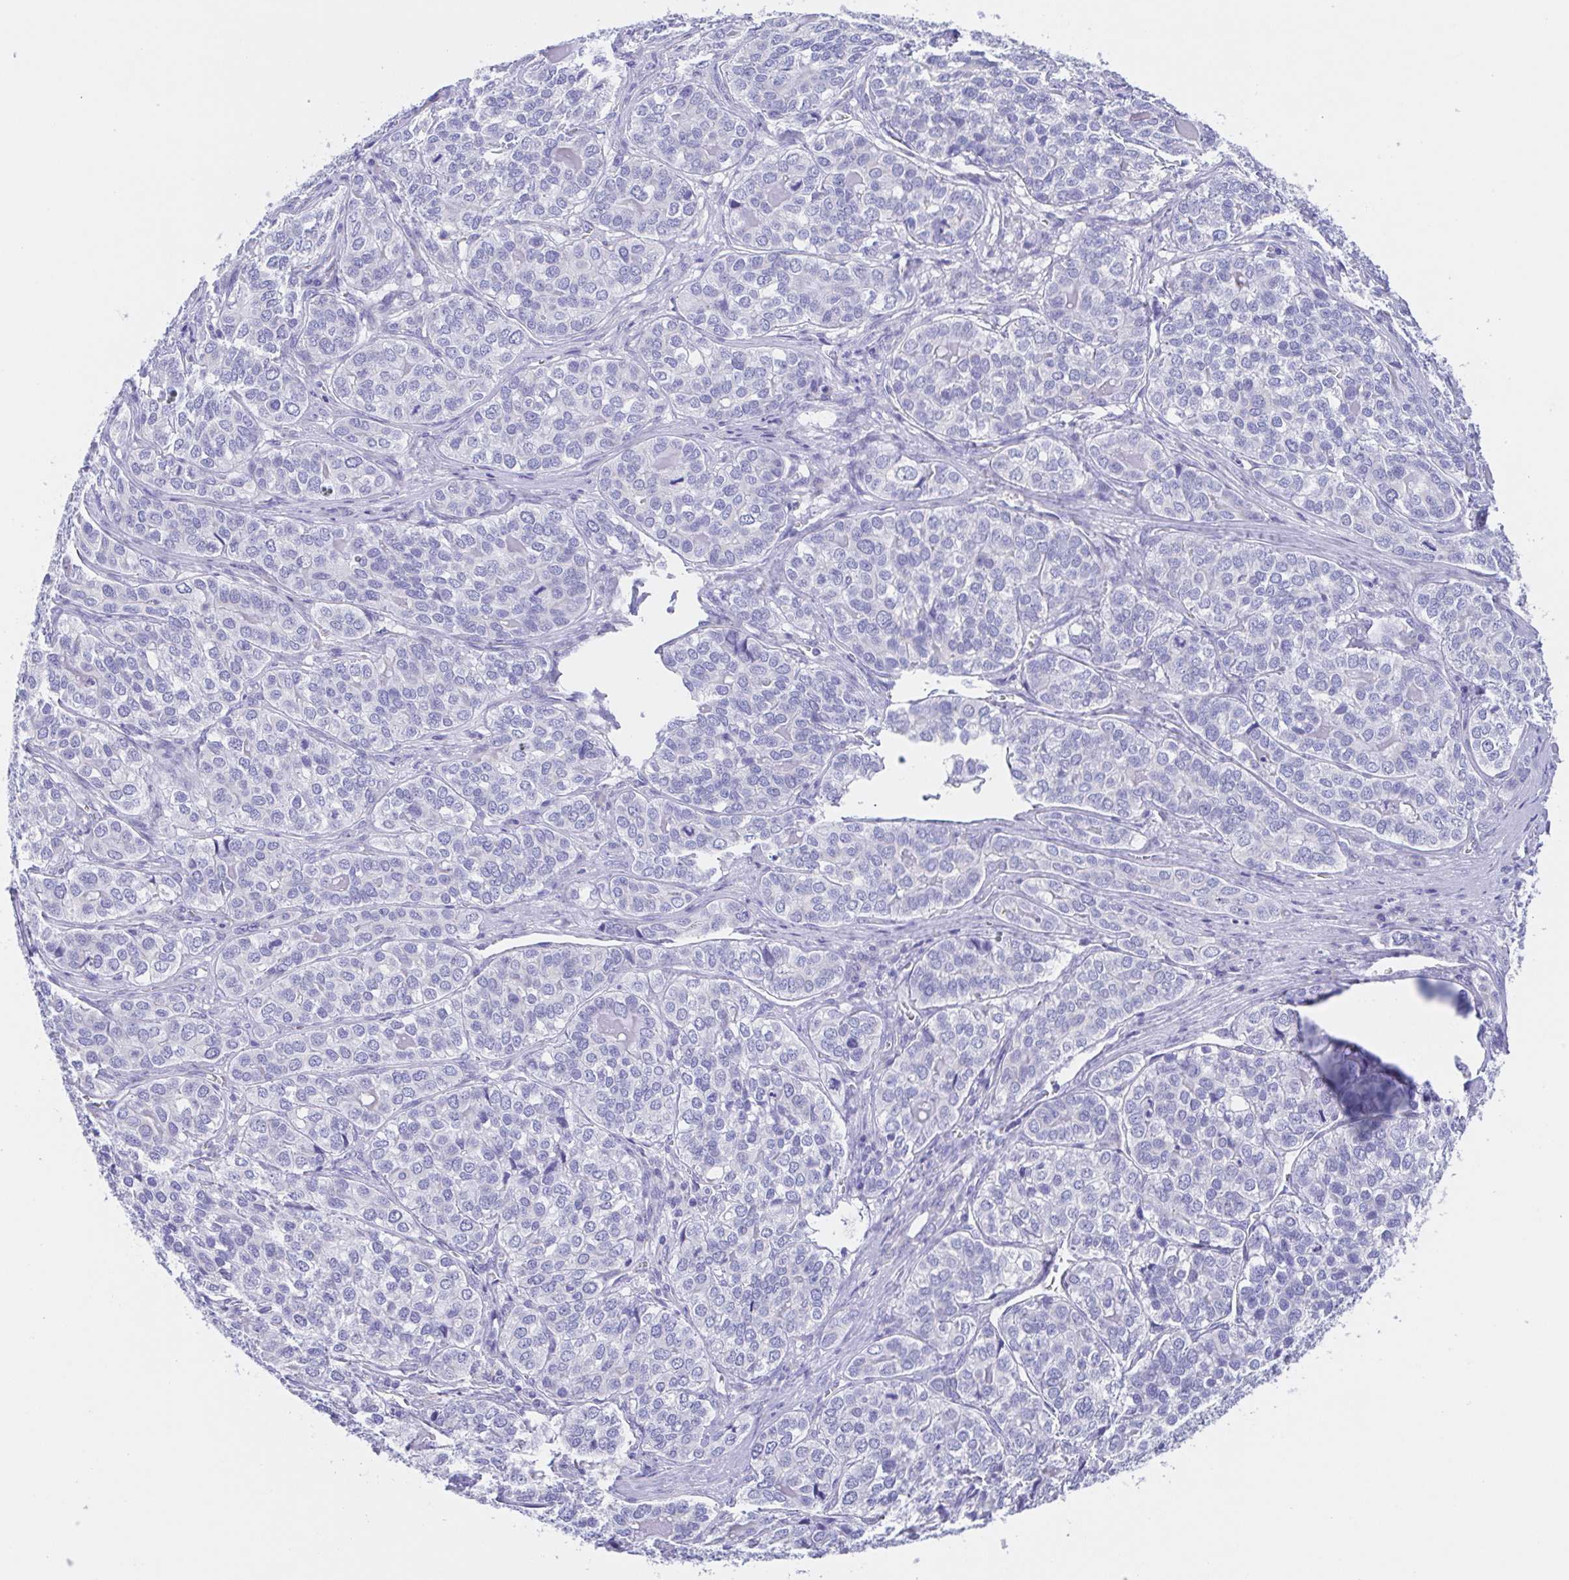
{"staining": {"intensity": "negative", "quantity": "none", "location": "none"}, "tissue": "liver cancer", "cell_type": "Tumor cells", "image_type": "cancer", "snomed": [{"axis": "morphology", "description": "Cholangiocarcinoma"}, {"axis": "topography", "description": "Liver"}], "caption": "Immunohistochemistry (IHC) image of neoplastic tissue: liver cholangiocarcinoma stained with DAB reveals no significant protein positivity in tumor cells.", "gene": "SCG3", "patient": {"sex": "male", "age": 56}}